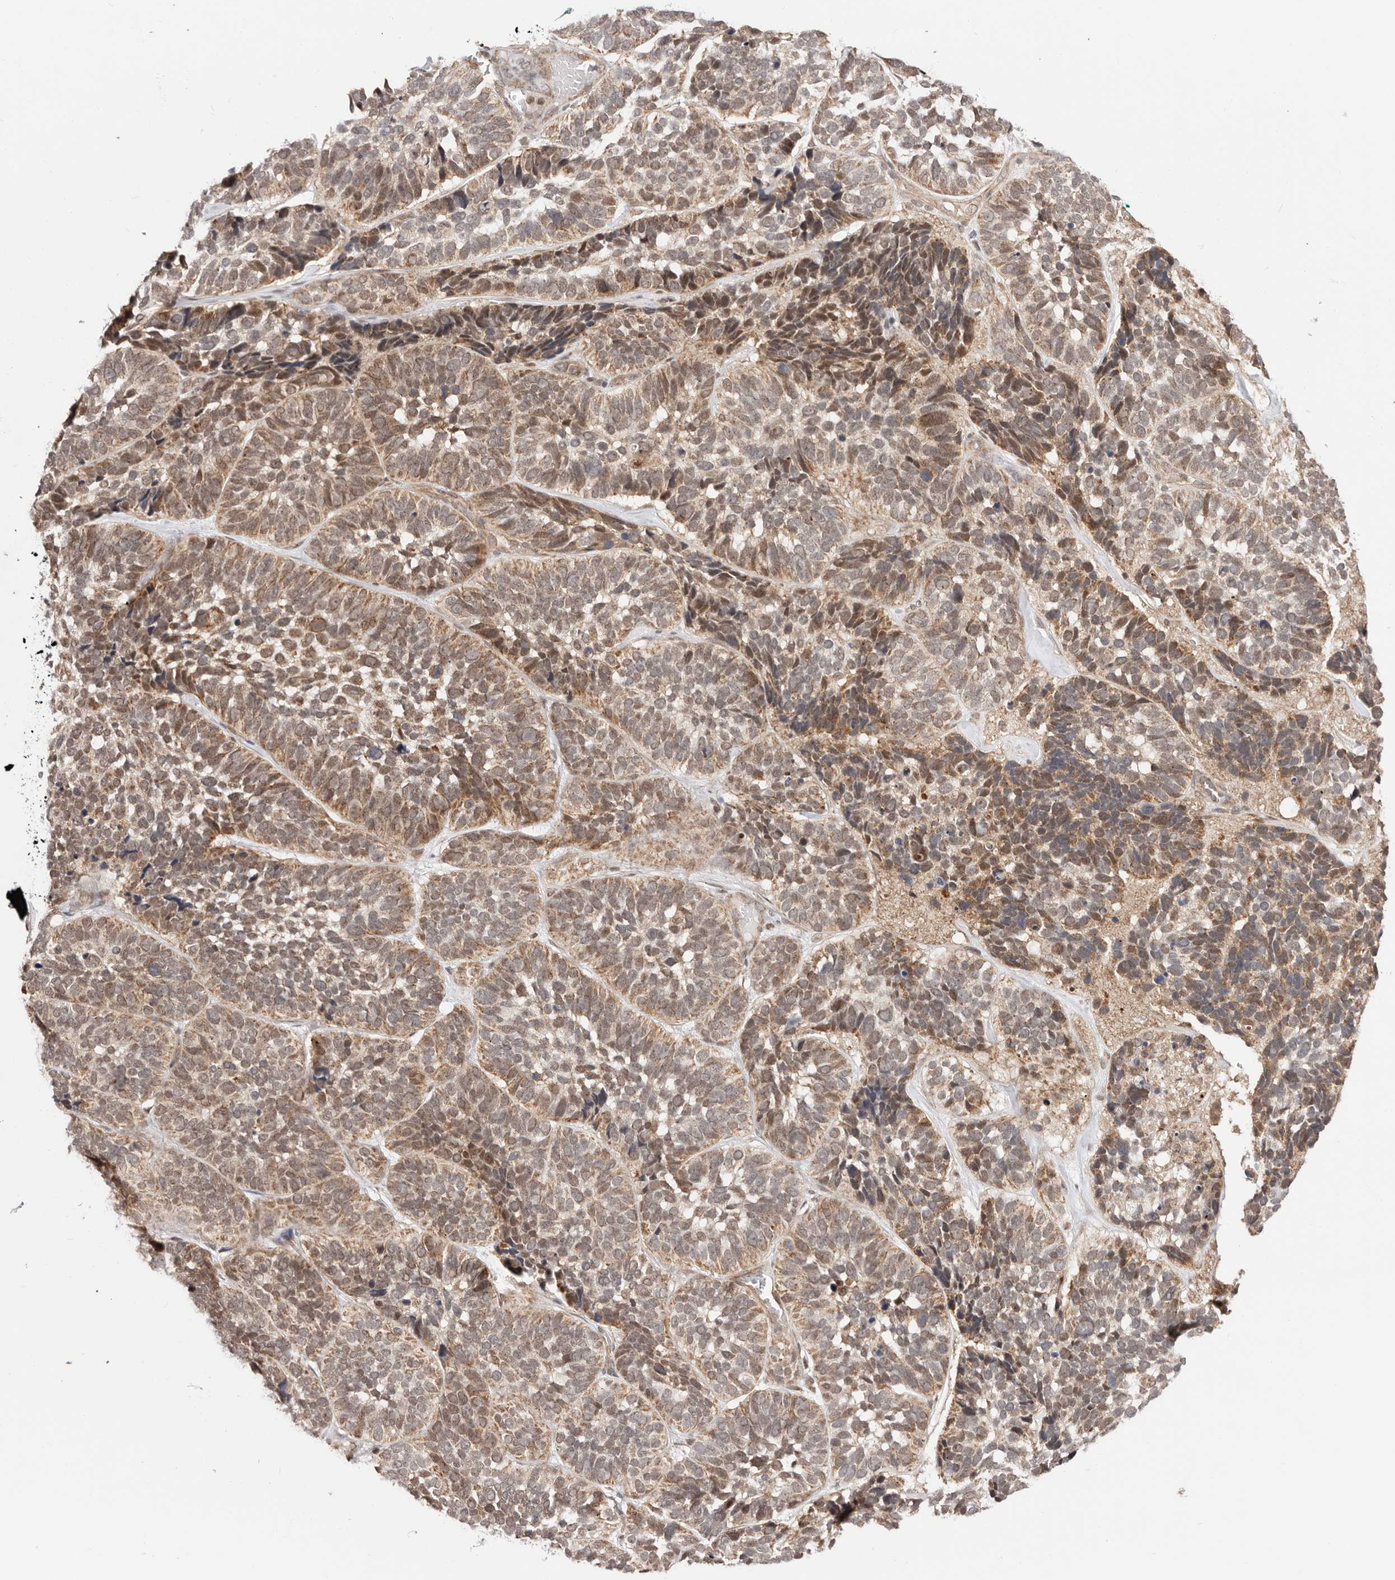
{"staining": {"intensity": "moderate", "quantity": "25%-75%", "location": "cytoplasmic/membranous"}, "tissue": "skin cancer", "cell_type": "Tumor cells", "image_type": "cancer", "snomed": [{"axis": "morphology", "description": "Basal cell carcinoma"}, {"axis": "topography", "description": "Skin"}], "caption": "Basal cell carcinoma (skin) tissue shows moderate cytoplasmic/membranous staining in approximately 25%-75% of tumor cells Using DAB (brown) and hematoxylin (blue) stains, captured at high magnification using brightfield microscopy.", "gene": "CTNNBL1", "patient": {"sex": "male", "age": 62}}